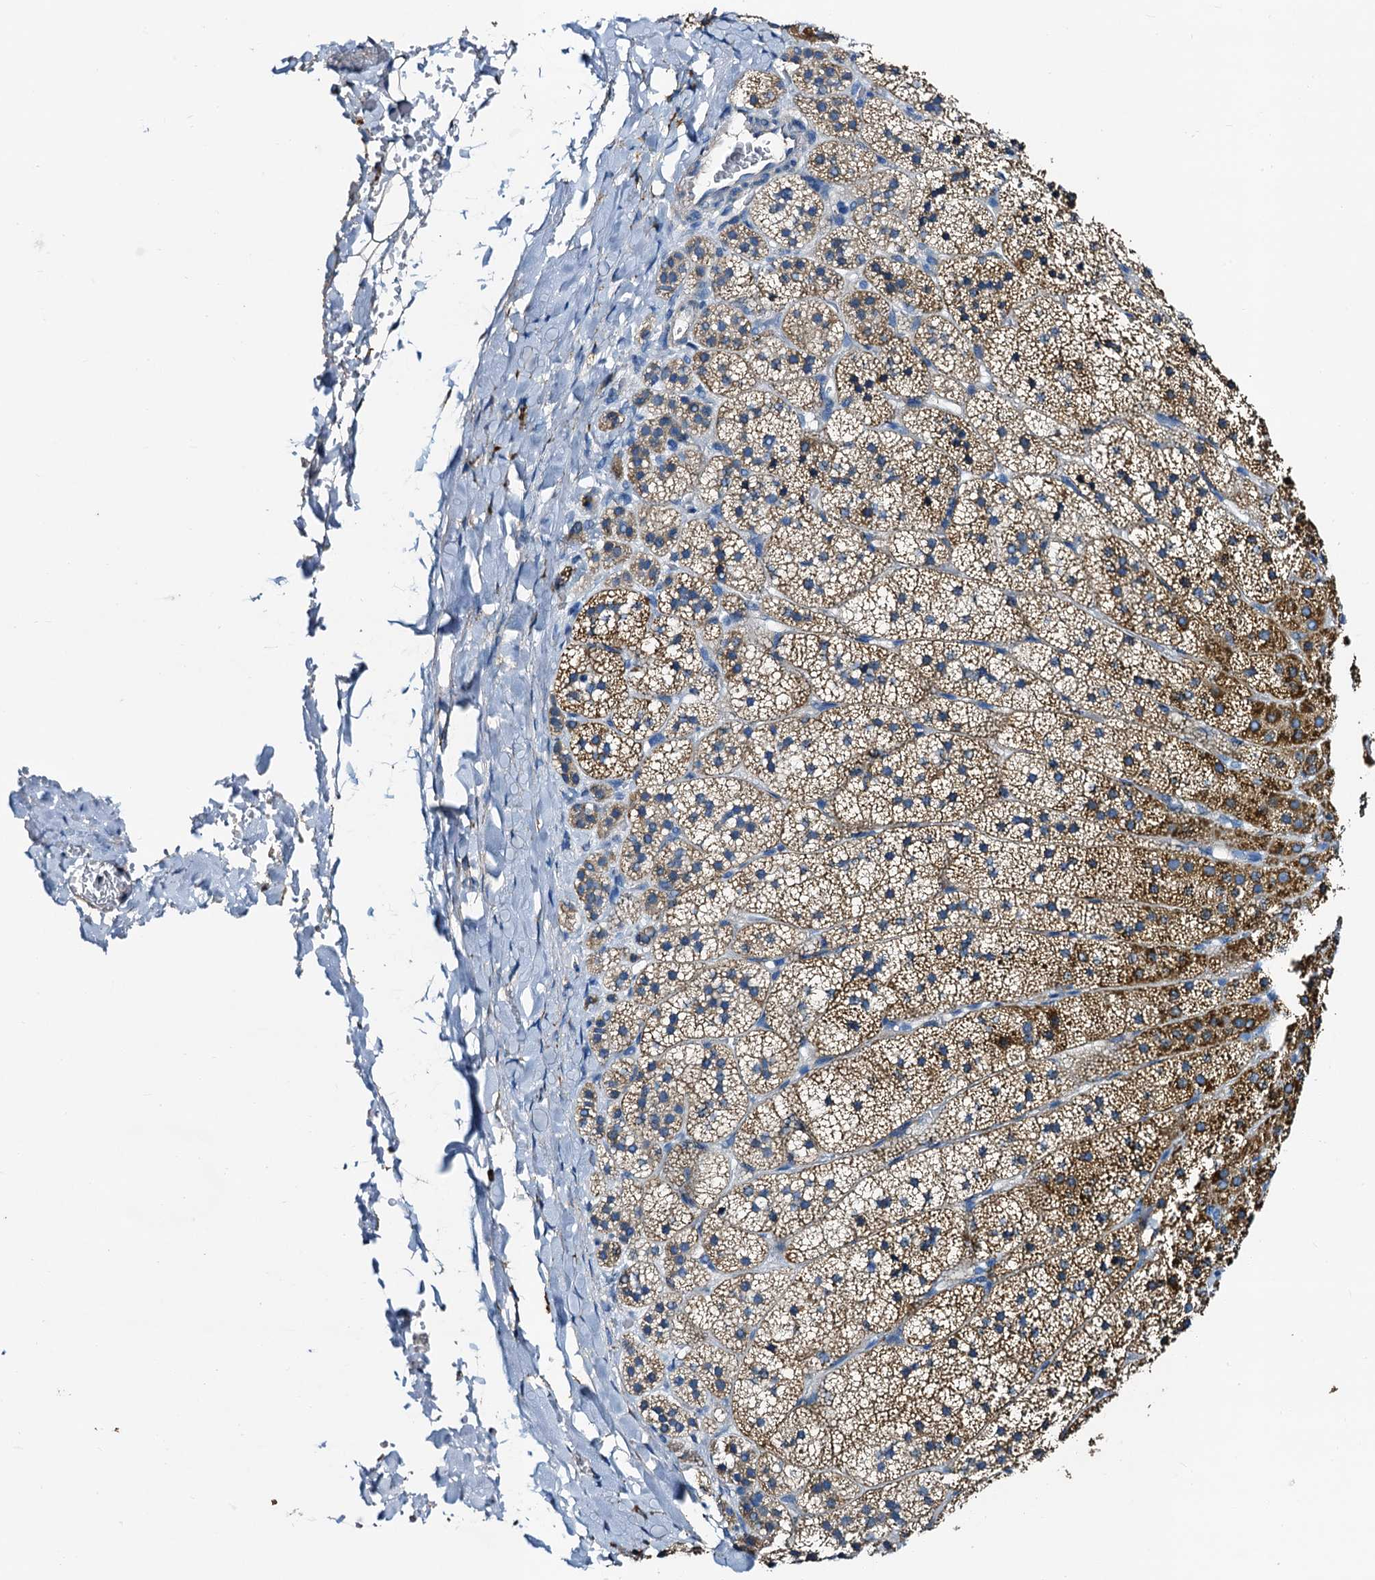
{"staining": {"intensity": "moderate", "quantity": "25%-75%", "location": "cytoplasmic/membranous"}, "tissue": "adrenal gland", "cell_type": "Glandular cells", "image_type": "normal", "snomed": [{"axis": "morphology", "description": "Normal tissue, NOS"}, {"axis": "topography", "description": "Adrenal gland"}], "caption": "Protein staining reveals moderate cytoplasmic/membranous positivity in approximately 25%-75% of glandular cells in normal adrenal gland.", "gene": "FREM3", "patient": {"sex": "female", "age": 44}}